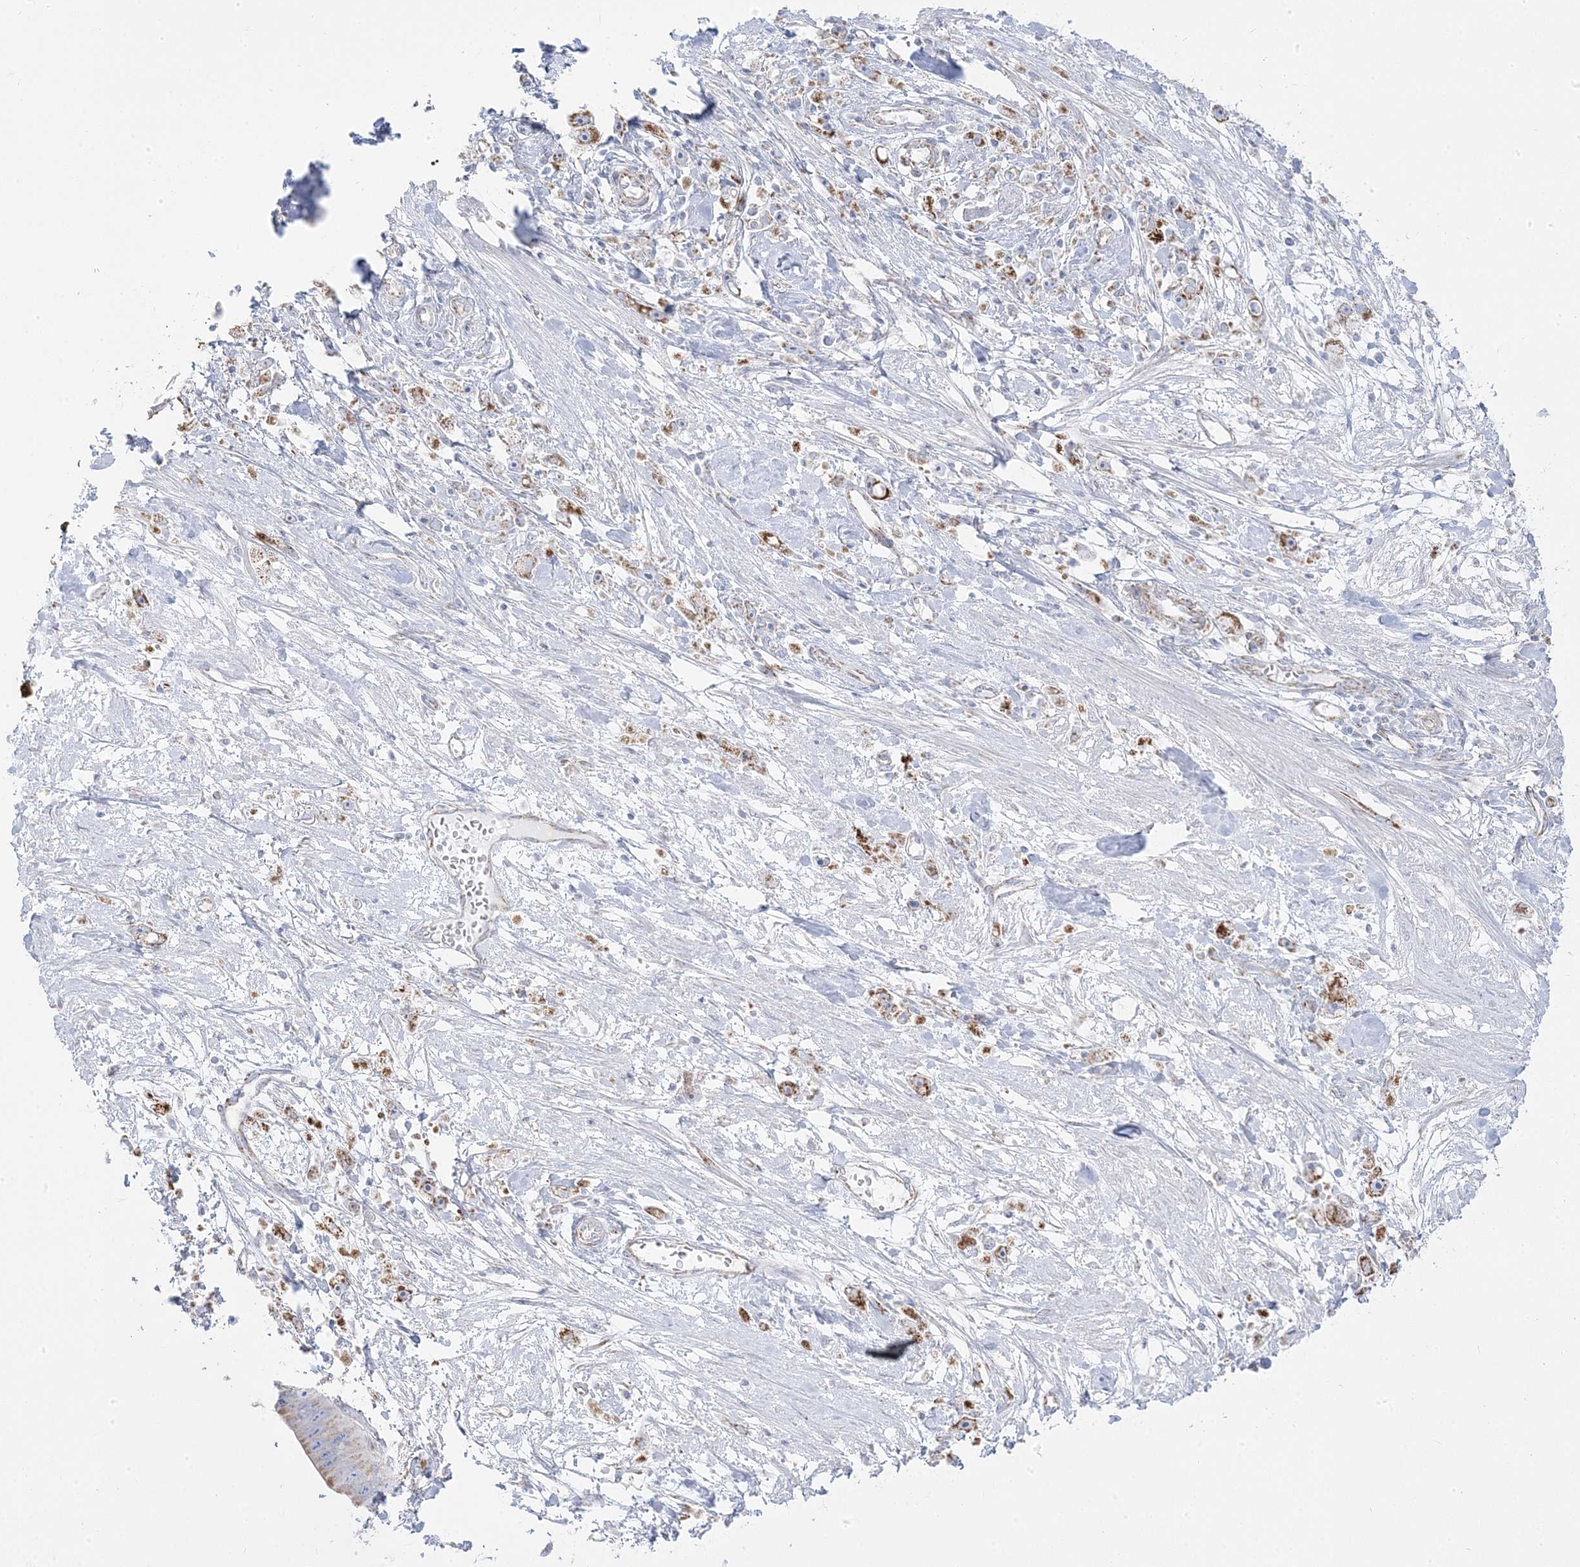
{"staining": {"intensity": "moderate", "quantity": ">75%", "location": "cytoplasmic/membranous"}, "tissue": "stomach cancer", "cell_type": "Tumor cells", "image_type": "cancer", "snomed": [{"axis": "morphology", "description": "Adenocarcinoma, NOS"}, {"axis": "topography", "description": "Stomach"}], "caption": "Stomach adenocarcinoma stained with DAB (3,3'-diaminobenzidine) IHC reveals medium levels of moderate cytoplasmic/membranous expression in about >75% of tumor cells. The protein of interest is stained brown, and the nuclei are stained in blue (DAB IHC with brightfield microscopy, high magnification).", "gene": "PCCB", "patient": {"sex": "female", "age": 59}}